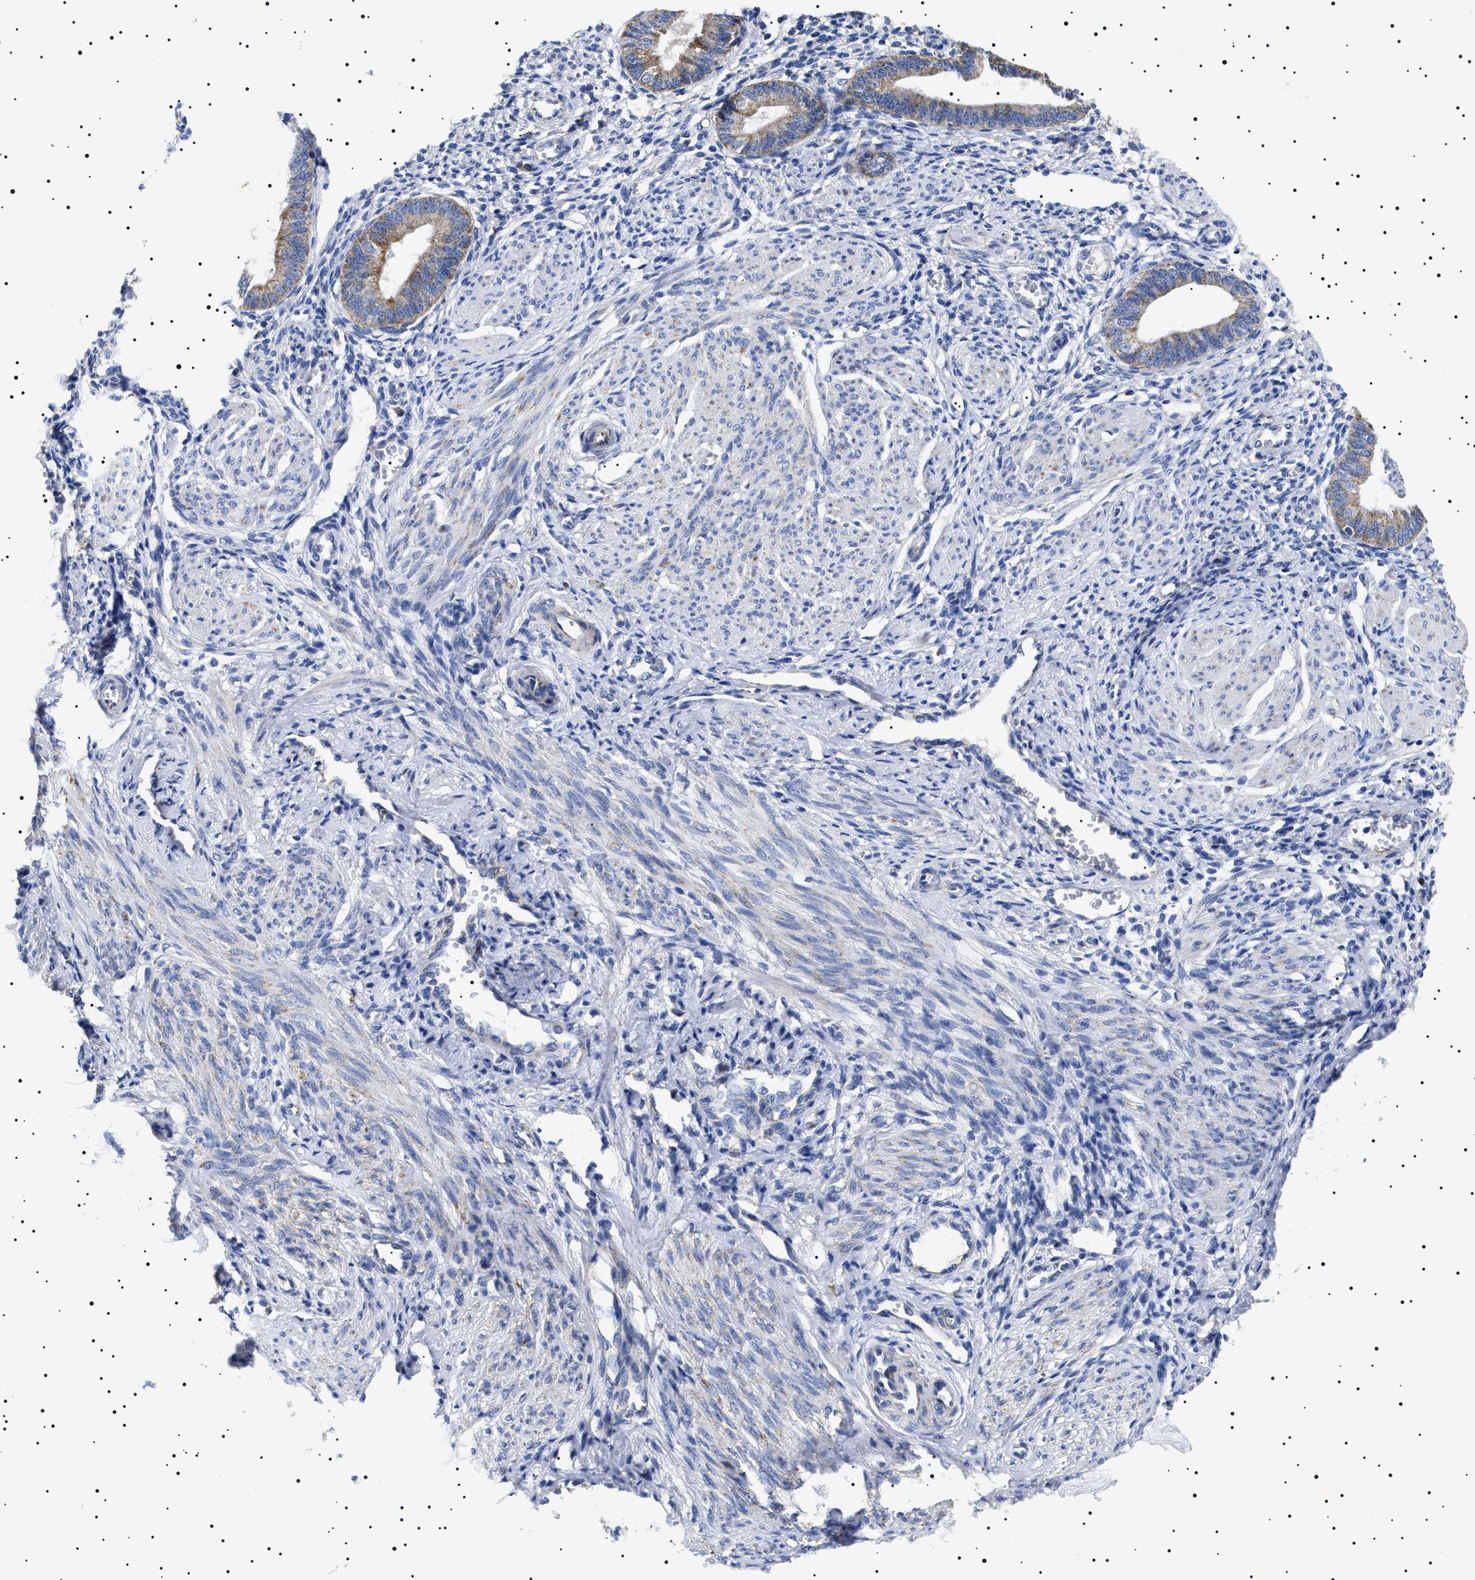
{"staining": {"intensity": "negative", "quantity": "none", "location": "none"}, "tissue": "endometrium", "cell_type": "Cells in endometrial stroma", "image_type": "normal", "snomed": [{"axis": "morphology", "description": "Normal tissue, NOS"}, {"axis": "topography", "description": "Endometrium"}], "caption": "Immunohistochemistry image of benign endometrium stained for a protein (brown), which exhibits no expression in cells in endometrial stroma. Brightfield microscopy of IHC stained with DAB (brown) and hematoxylin (blue), captured at high magnification.", "gene": "CHRDL2", "patient": {"sex": "female", "age": 46}}